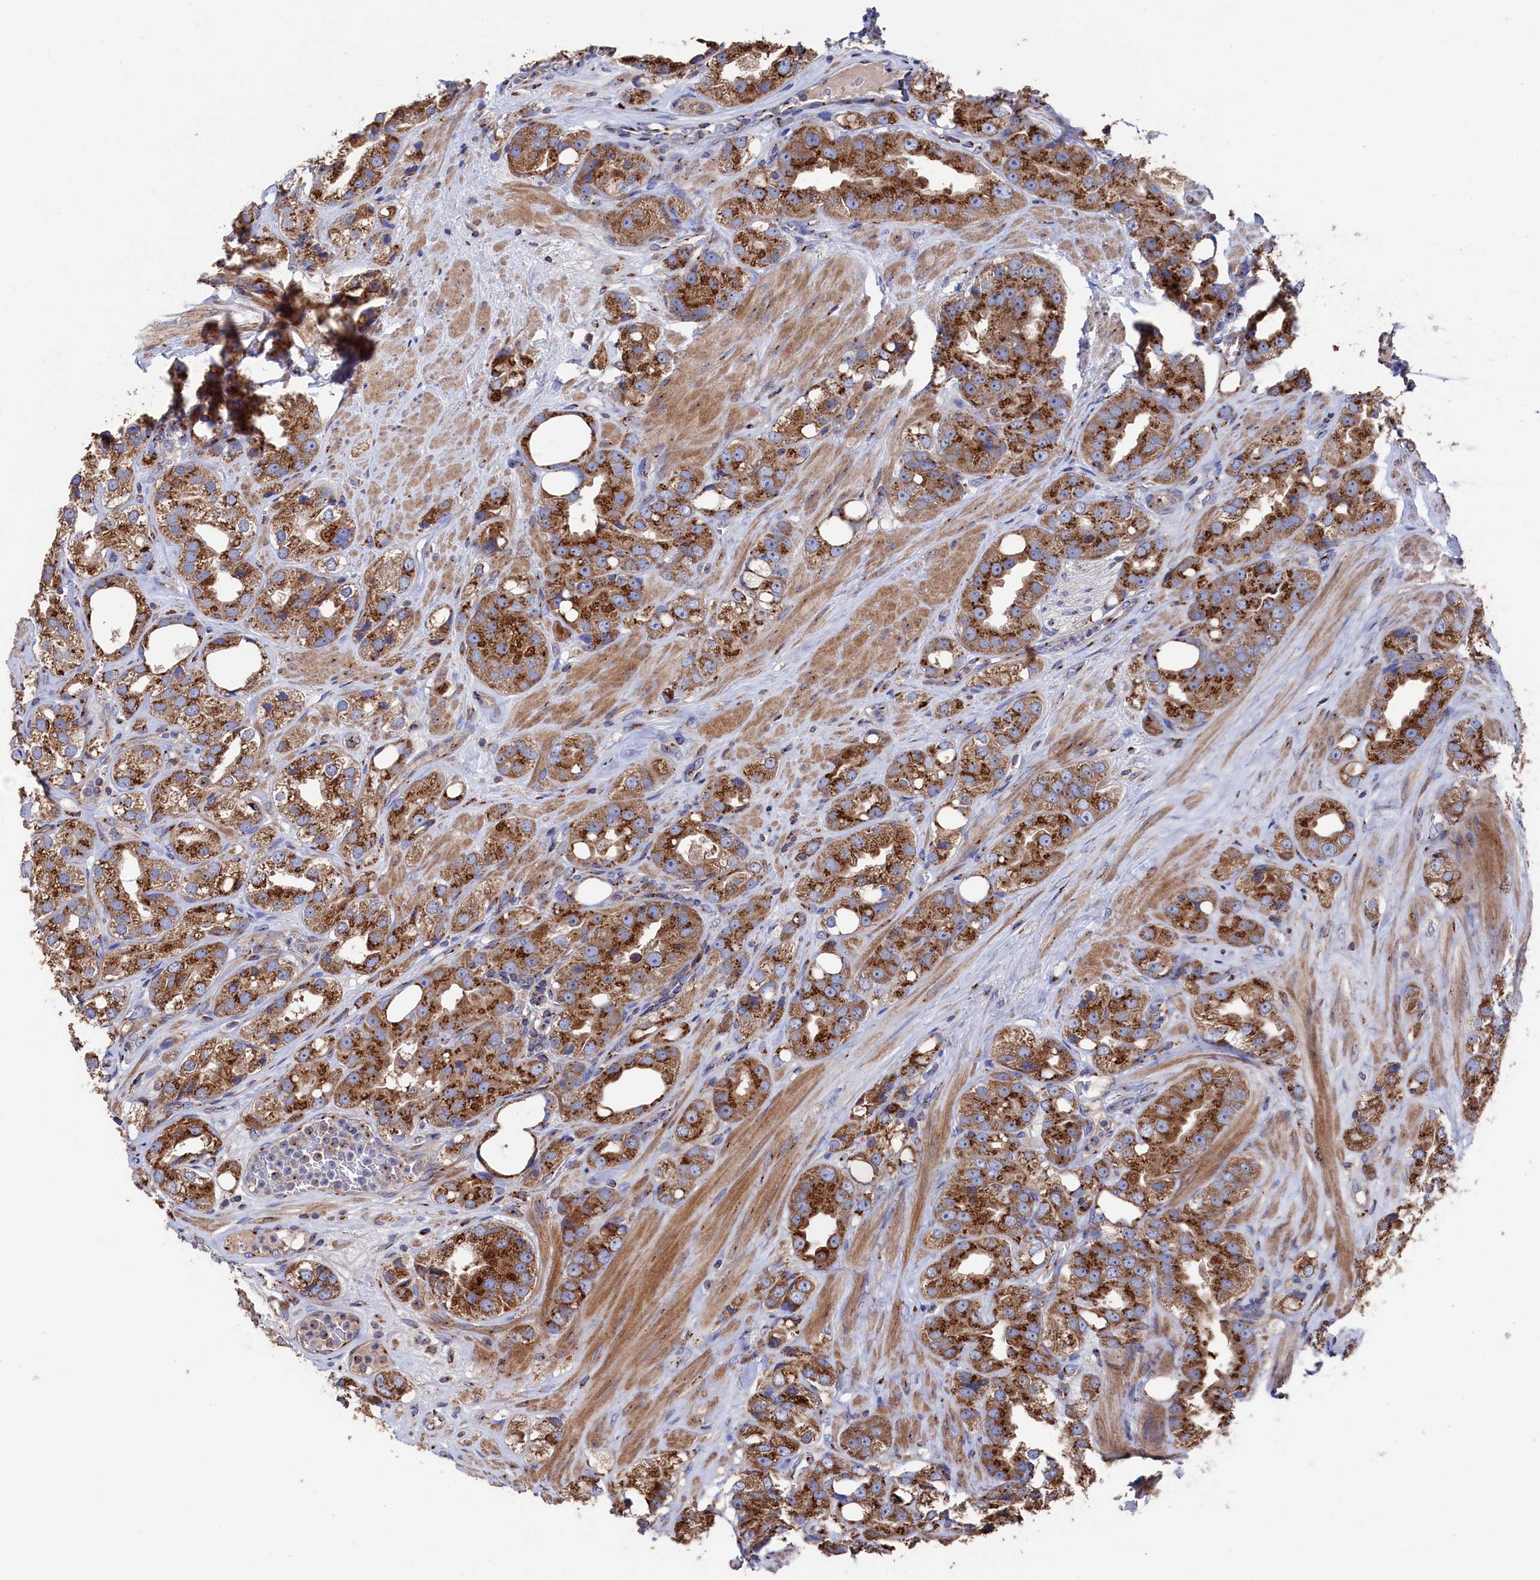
{"staining": {"intensity": "strong", "quantity": ">75%", "location": "cytoplasmic/membranous"}, "tissue": "prostate cancer", "cell_type": "Tumor cells", "image_type": "cancer", "snomed": [{"axis": "morphology", "description": "Adenocarcinoma, NOS"}, {"axis": "topography", "description": "Prostate"}], "caption": "Strong cytoplasmic/membranous staining for a protein is appreciated in approximately >75% of tumor cells of adenocarcinoma (prostate) using immunohistochemistry.", "gene": "PRRC1", "patient": {"sex": "male", "age": 79}}